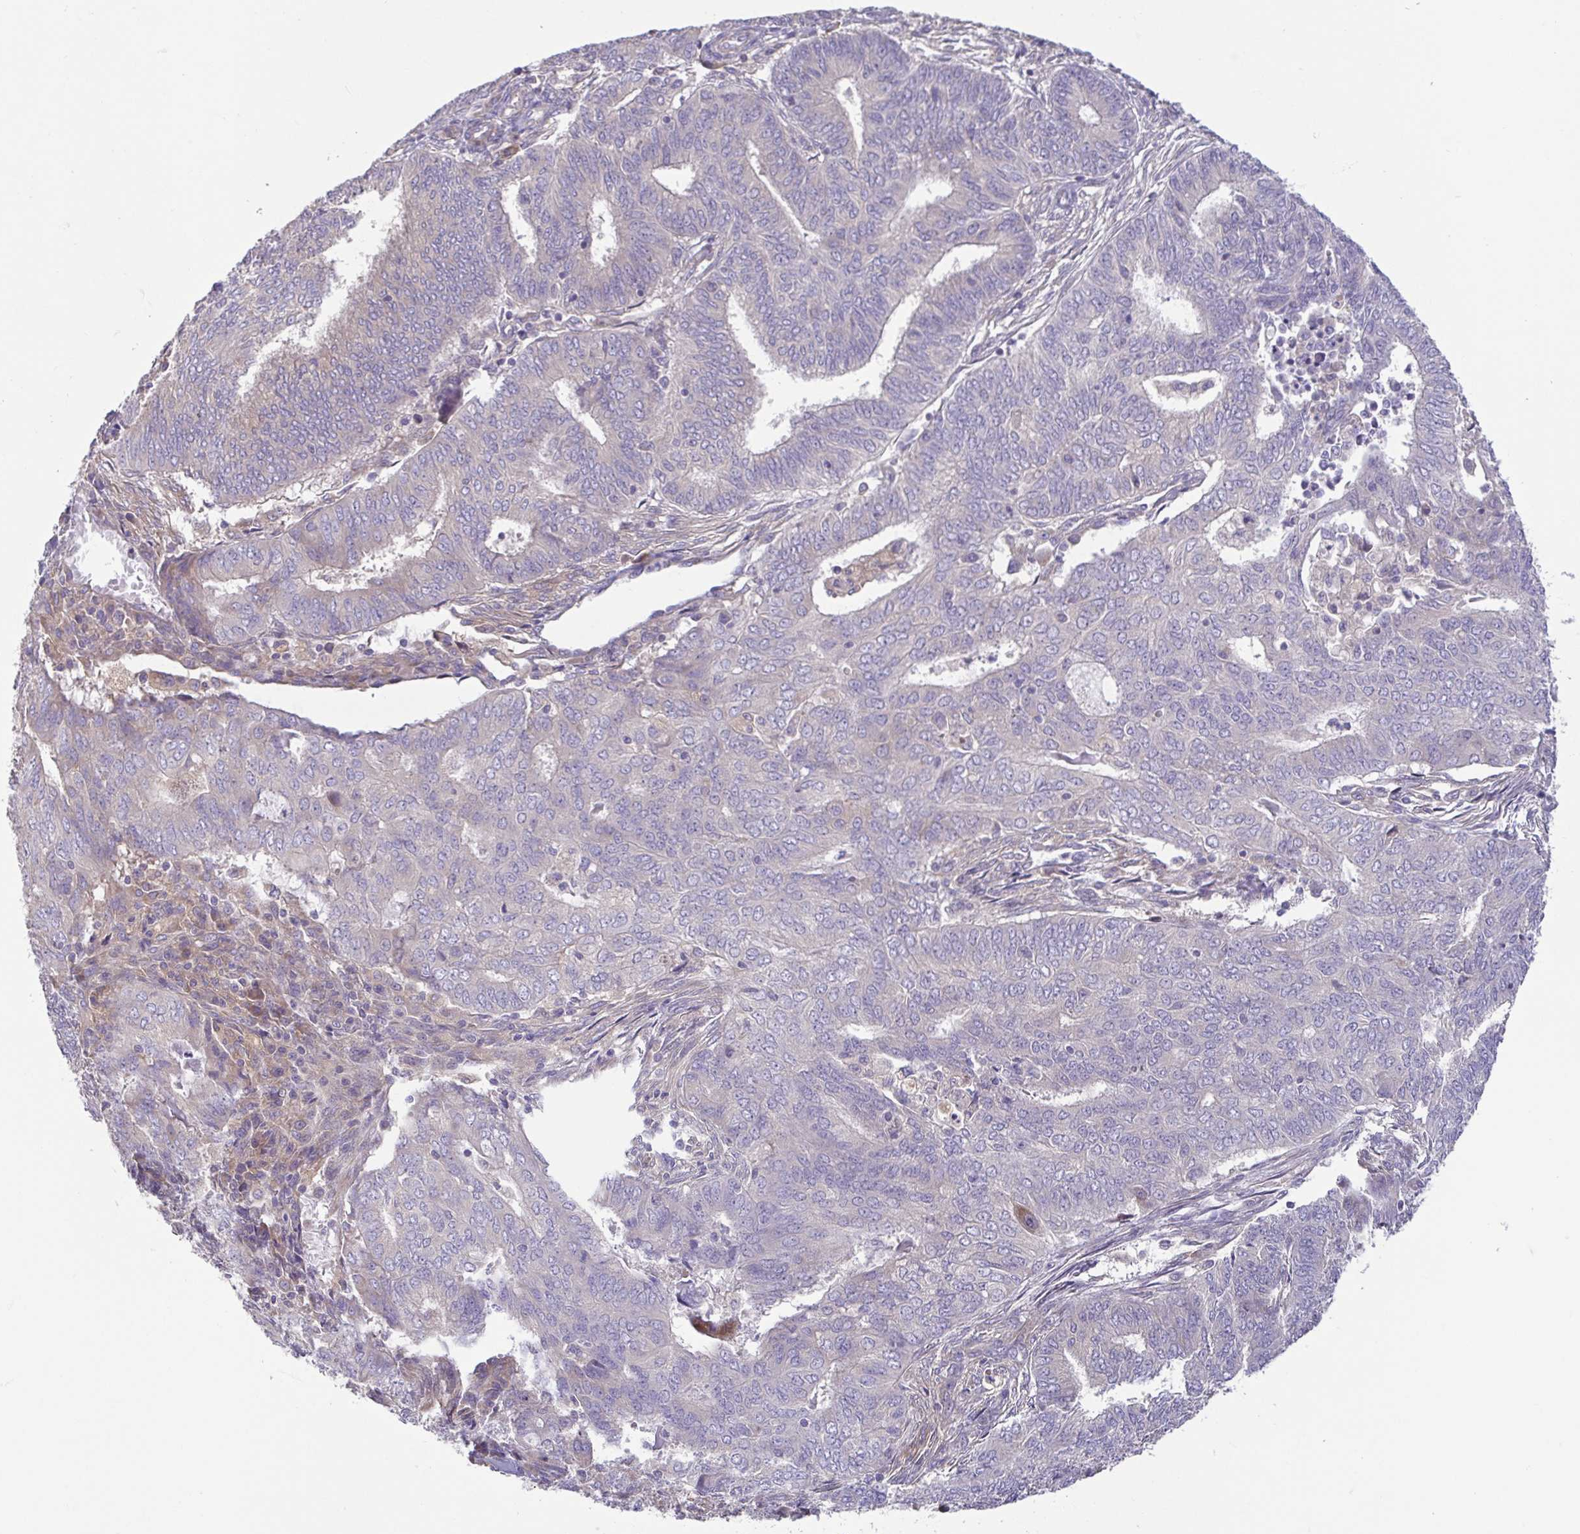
{"staining": {"intensity": "negative", "quantity": "none", "location": "none"}, "tissue": "endometrial cancer", "cell_type": "Tumor cells", "image_type": "cancer", "snomed": [{"axis": "morphology", "description": "Adenocarcinoma, NOS"}, {"axis": "topography", "description": "Endometrium"}], "caption": "Immunohistochemistry (IHC) photomicrograph of endometrial cancer (adenocarcinoma) stained for a protein (brown), which exhibits no expression in tumor cells. (IHC, brightfield microscopy, high magnification).", "gene": "LMF2", "patient": {"sex": "female", "age": 62}}